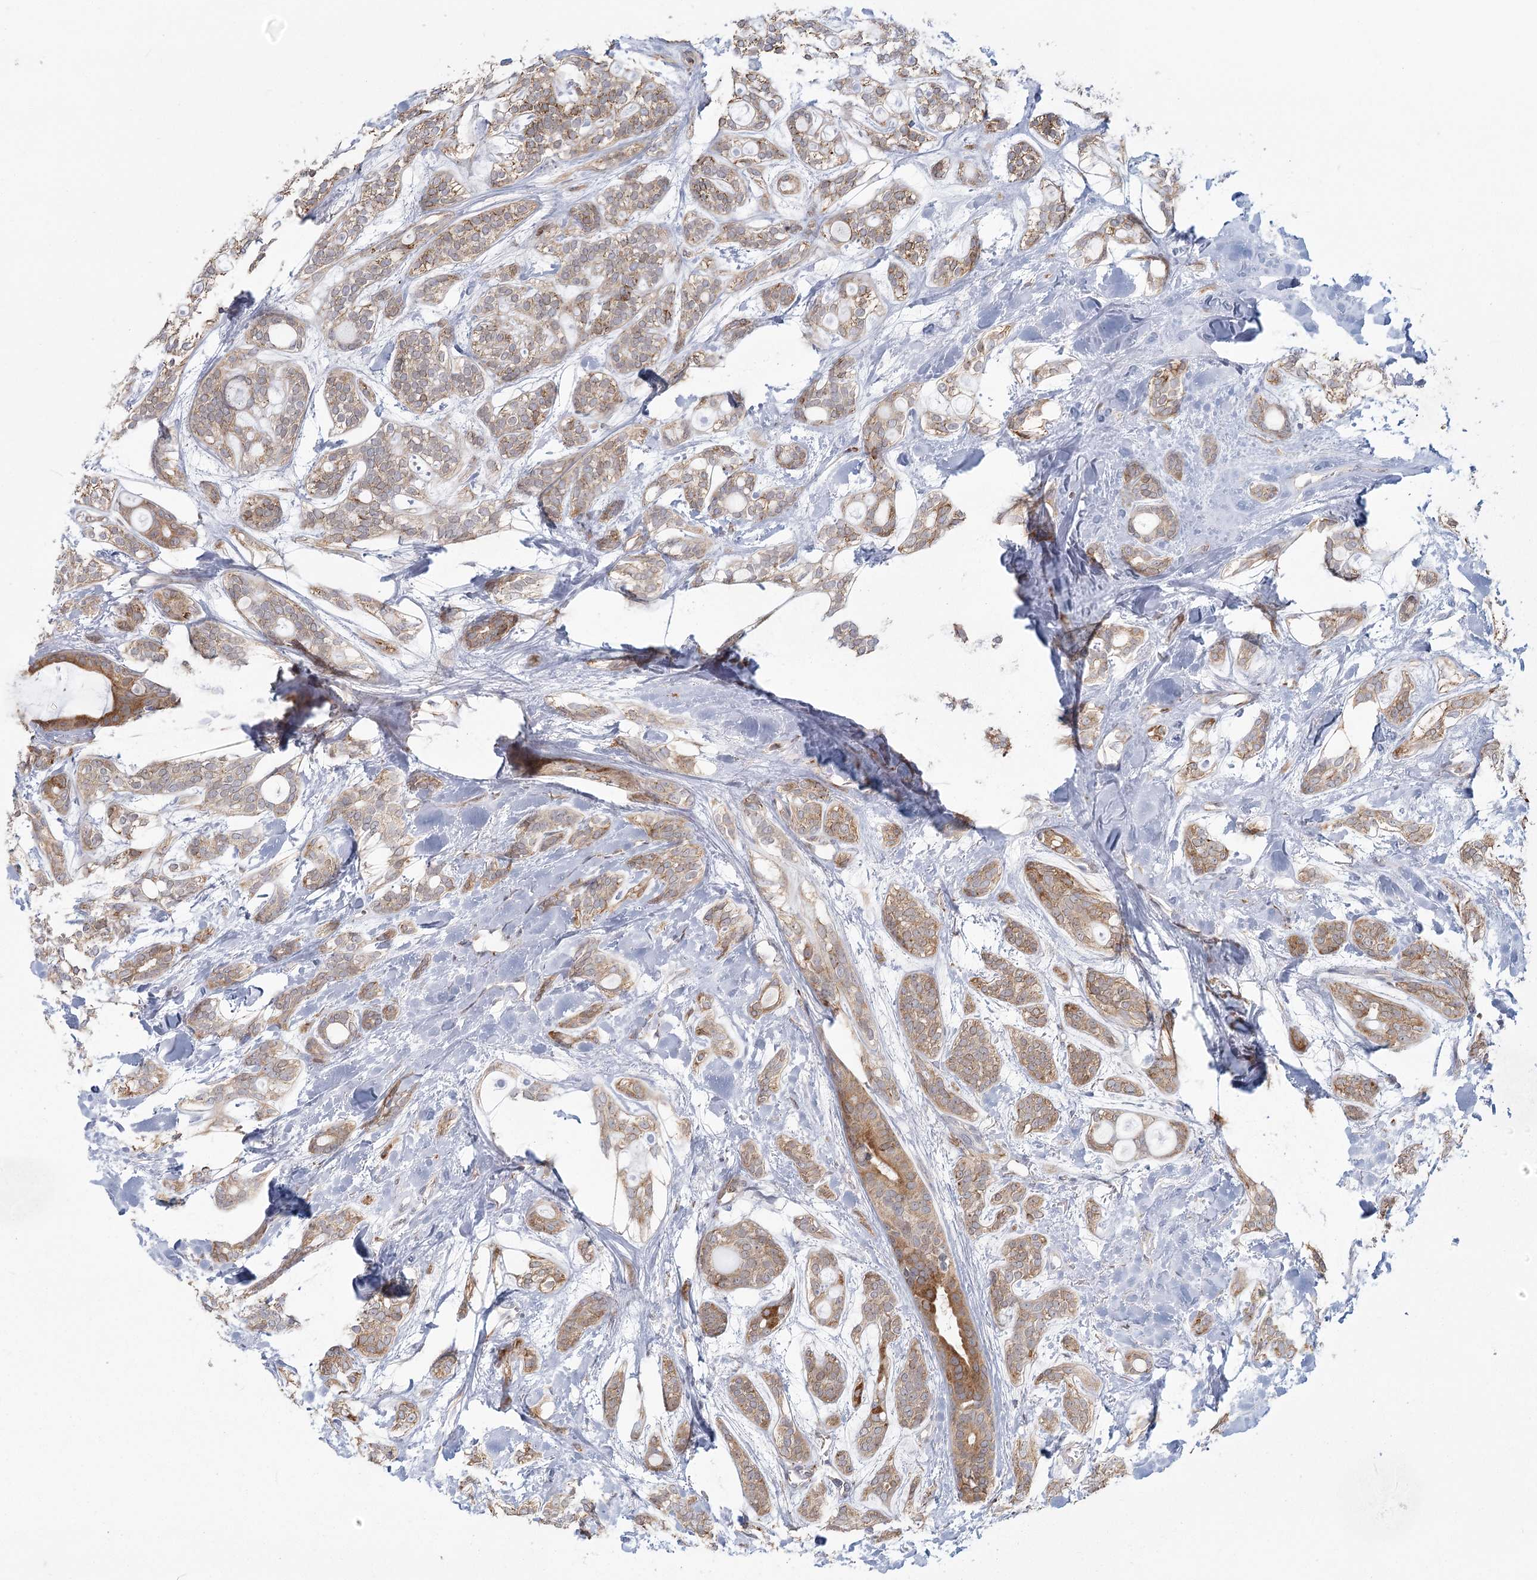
{"staining": {"intensity": "moderate", "quantity": ">75%", "location": "cytoplasmic/membranous"}, "tissue": "head and neck cancer", "cell_type": "Tumor cells", "image_type": "cancer", "snomed": [{"axis": "morphology", "description": "Adenocarcinoma, NOS"}, {"axis": "topography", "description": "Head-Neck"}], "caption": "Immunohistochemistry (IHC) of human head and neck adenocarcinoma shows medium levels of moderate cytoplasmic/membranous expression in approximately >75% of tumor cells. The protein of interest is stained brown, and the nuclei are stained in blue (DAB IHC with brightfield microscopy, high magnification).", "gene": "LACTB", "patient": {"sex": "male", "age": 66}}